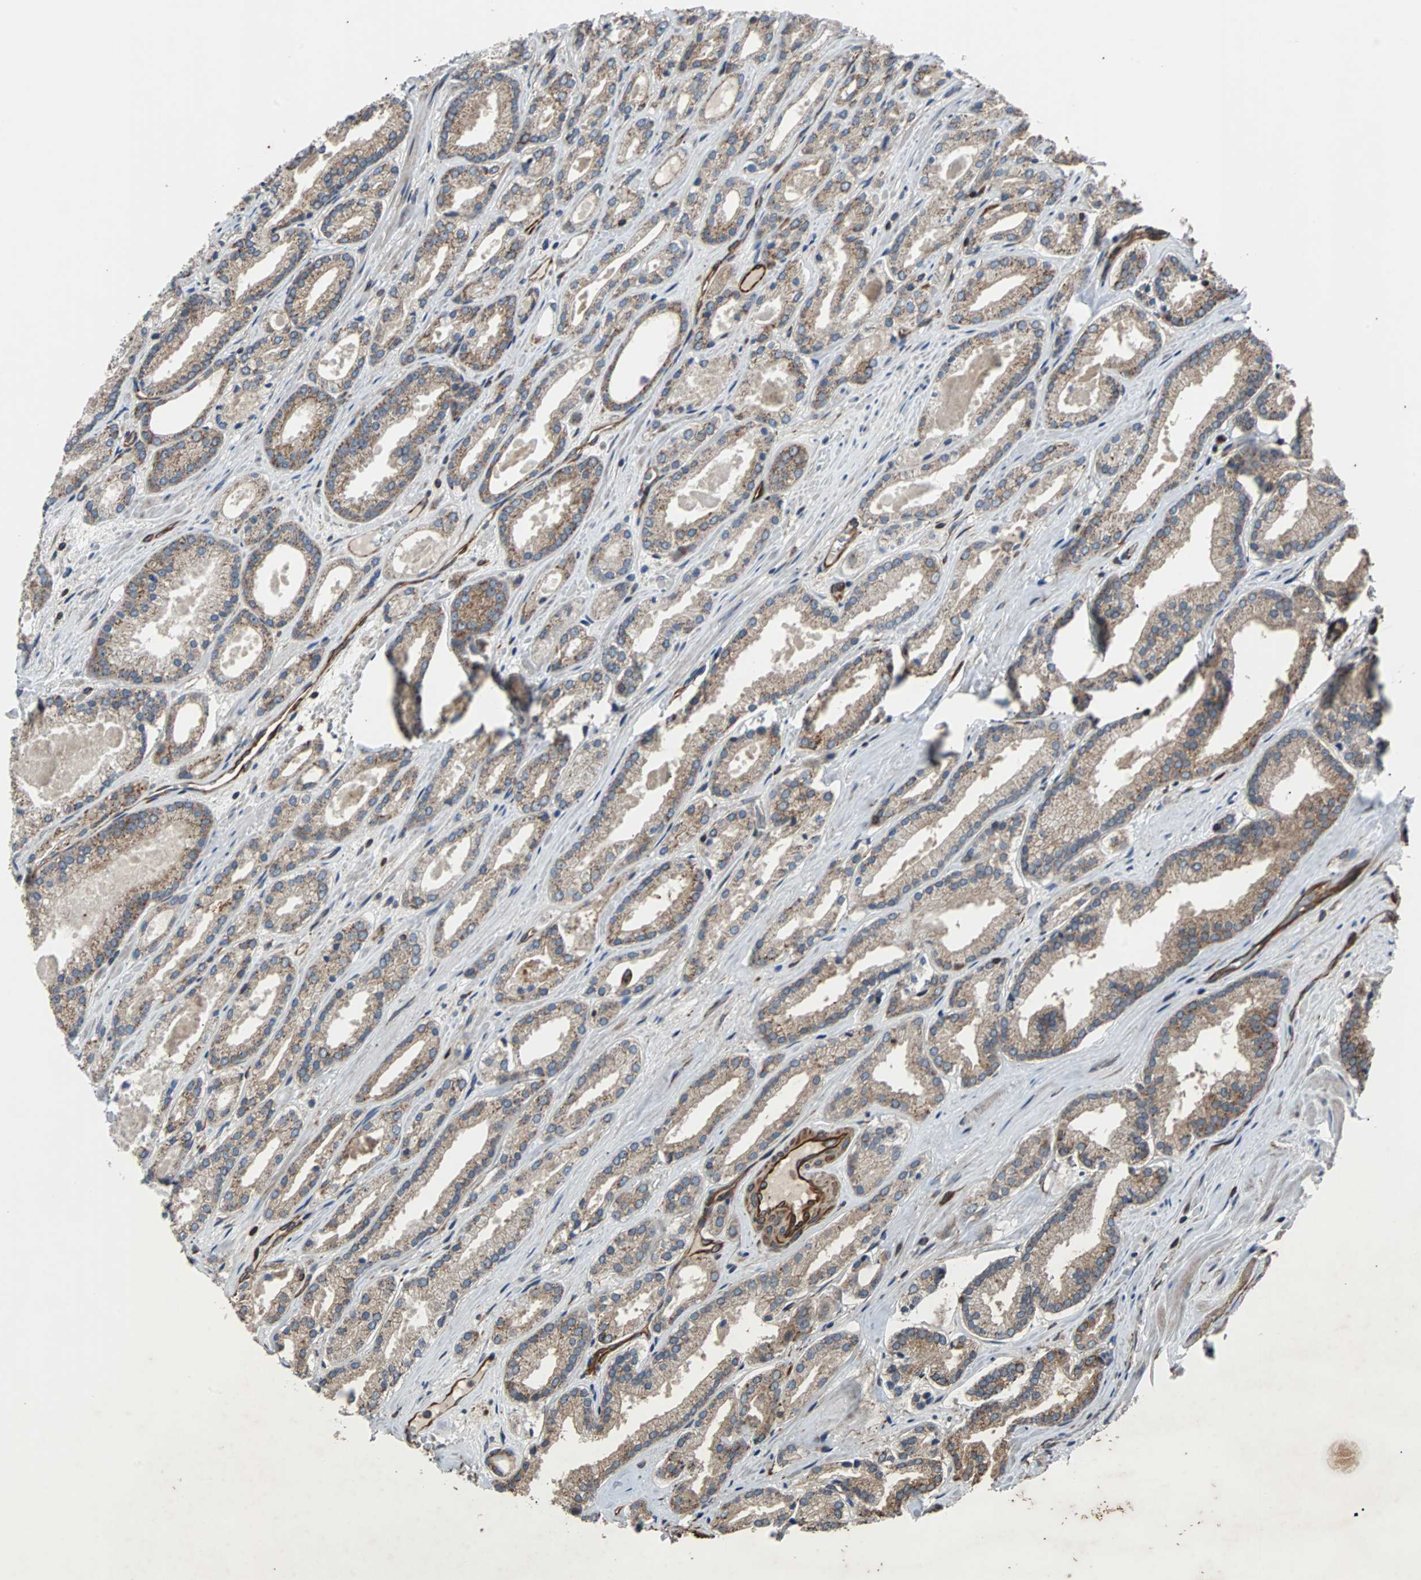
{"staining": {"intensity": "moderate", "quantity": "25%-75%", "location": "cytoplasmic/membranous"}, "tissue": "prostate cancer", "cell_type": "Tumor cells", "image_type": "cancer", "snomed": [{"axis": "morphology", "description": "Adenocarcinoma, Low grade"}, {"axis": "topography", "description": "Prostate"}], "caption": "Immunohistochemistry of prostate adenocarcinoma (low-grade) reveals medium levels of moderate cytoplasmic/membranous positivity in approximately 25%-75% of tumor cells.", "gene": "ACTR3", "patient": {"sex": "male", "age": 59}}